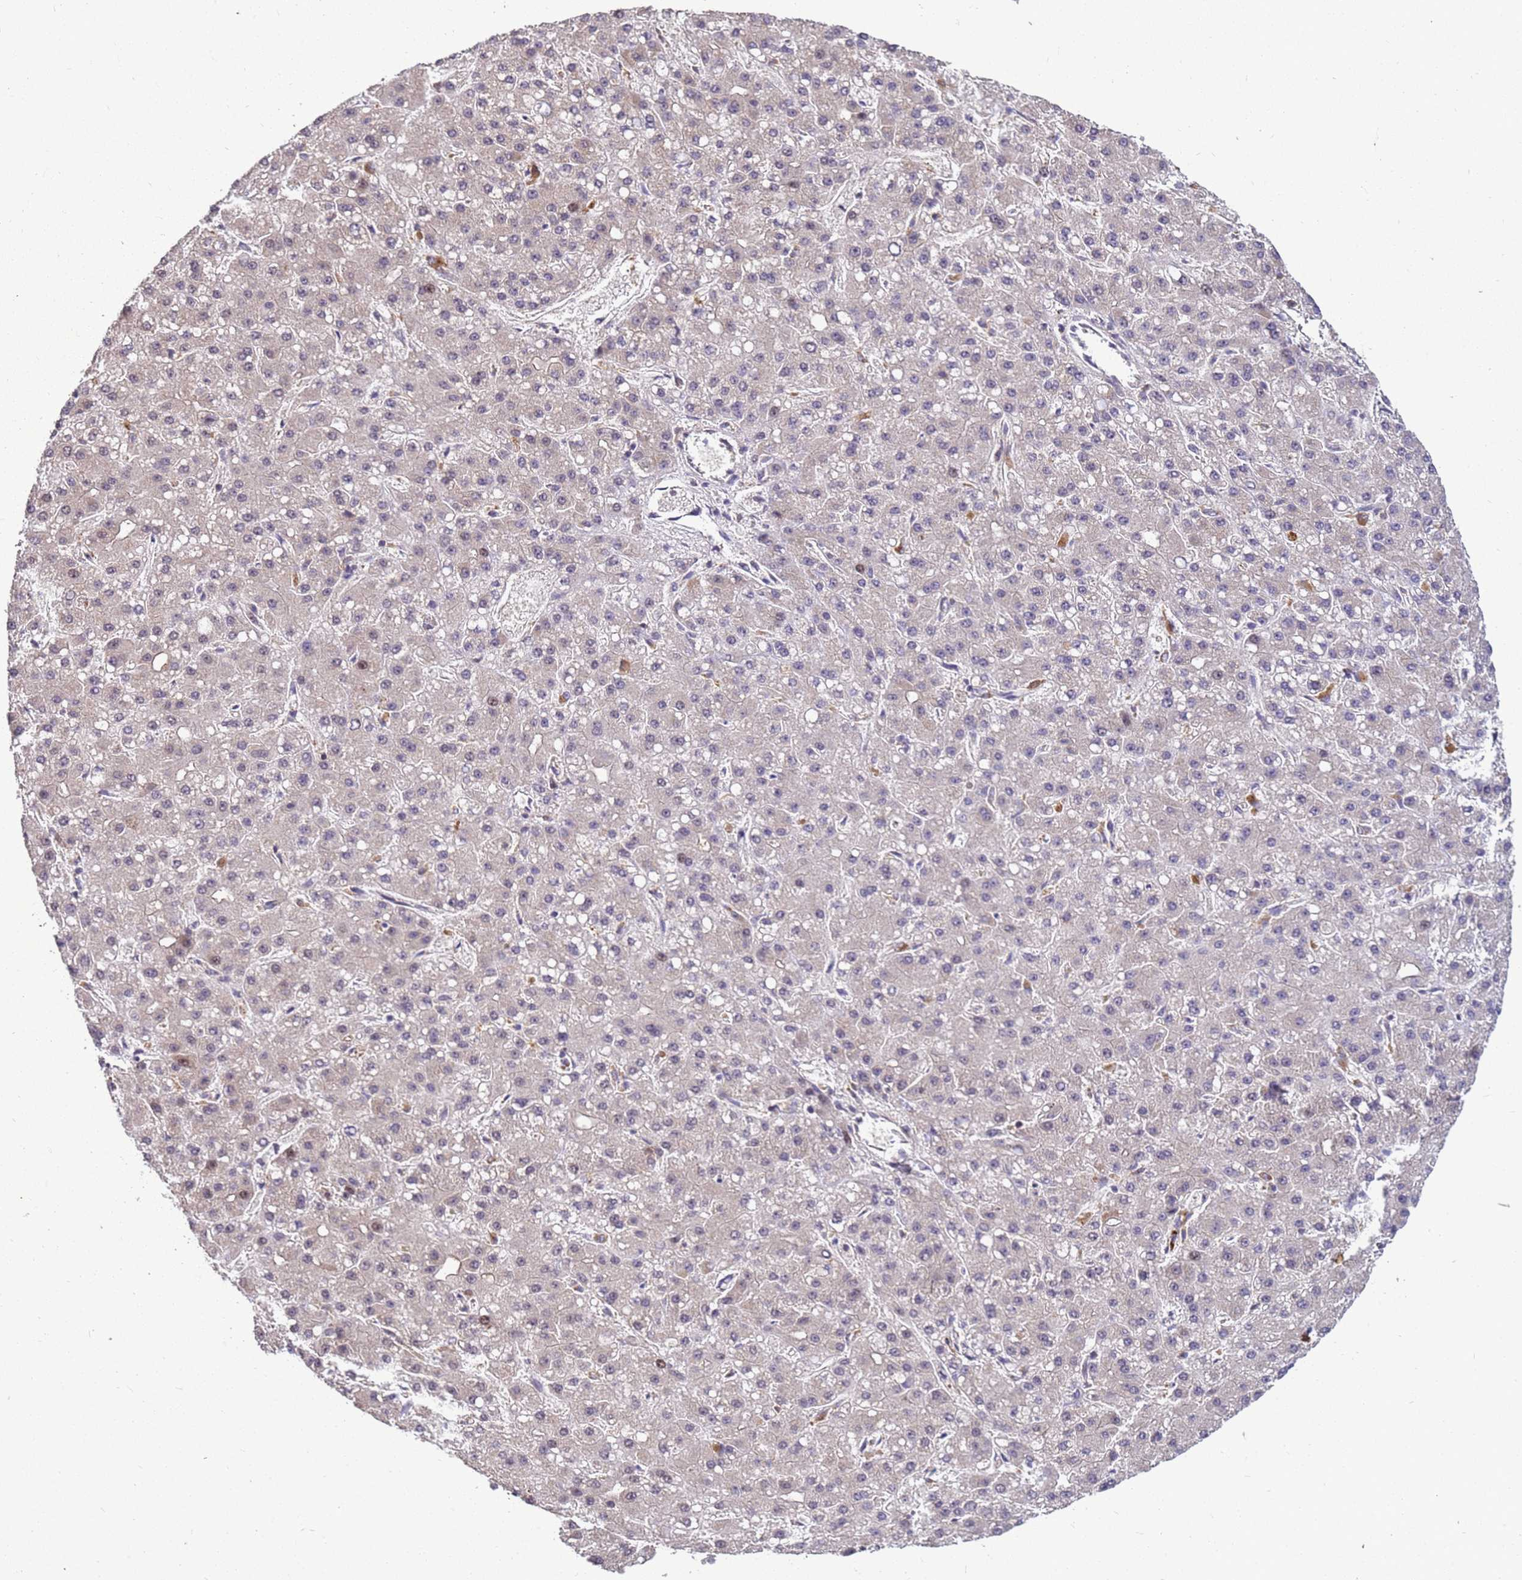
{"staining": {"intensity": "negative", "quantity": "none", "location": "none"}, "tissue": "liver cancer", "cell_type": "Tumor cells", "image_type": "cancer", "snomed": [{"axis": "morphology", "description": "Carcinoma, Hepatocellular, NOS"}, {"axis": "topography", "description": "Liver"}], "caption": "Tumor cells show no significant expression in liver hepatocellular carcinoma.", "gene": "TMEM74B", "patient": {"sex": "male", "age": 67}}